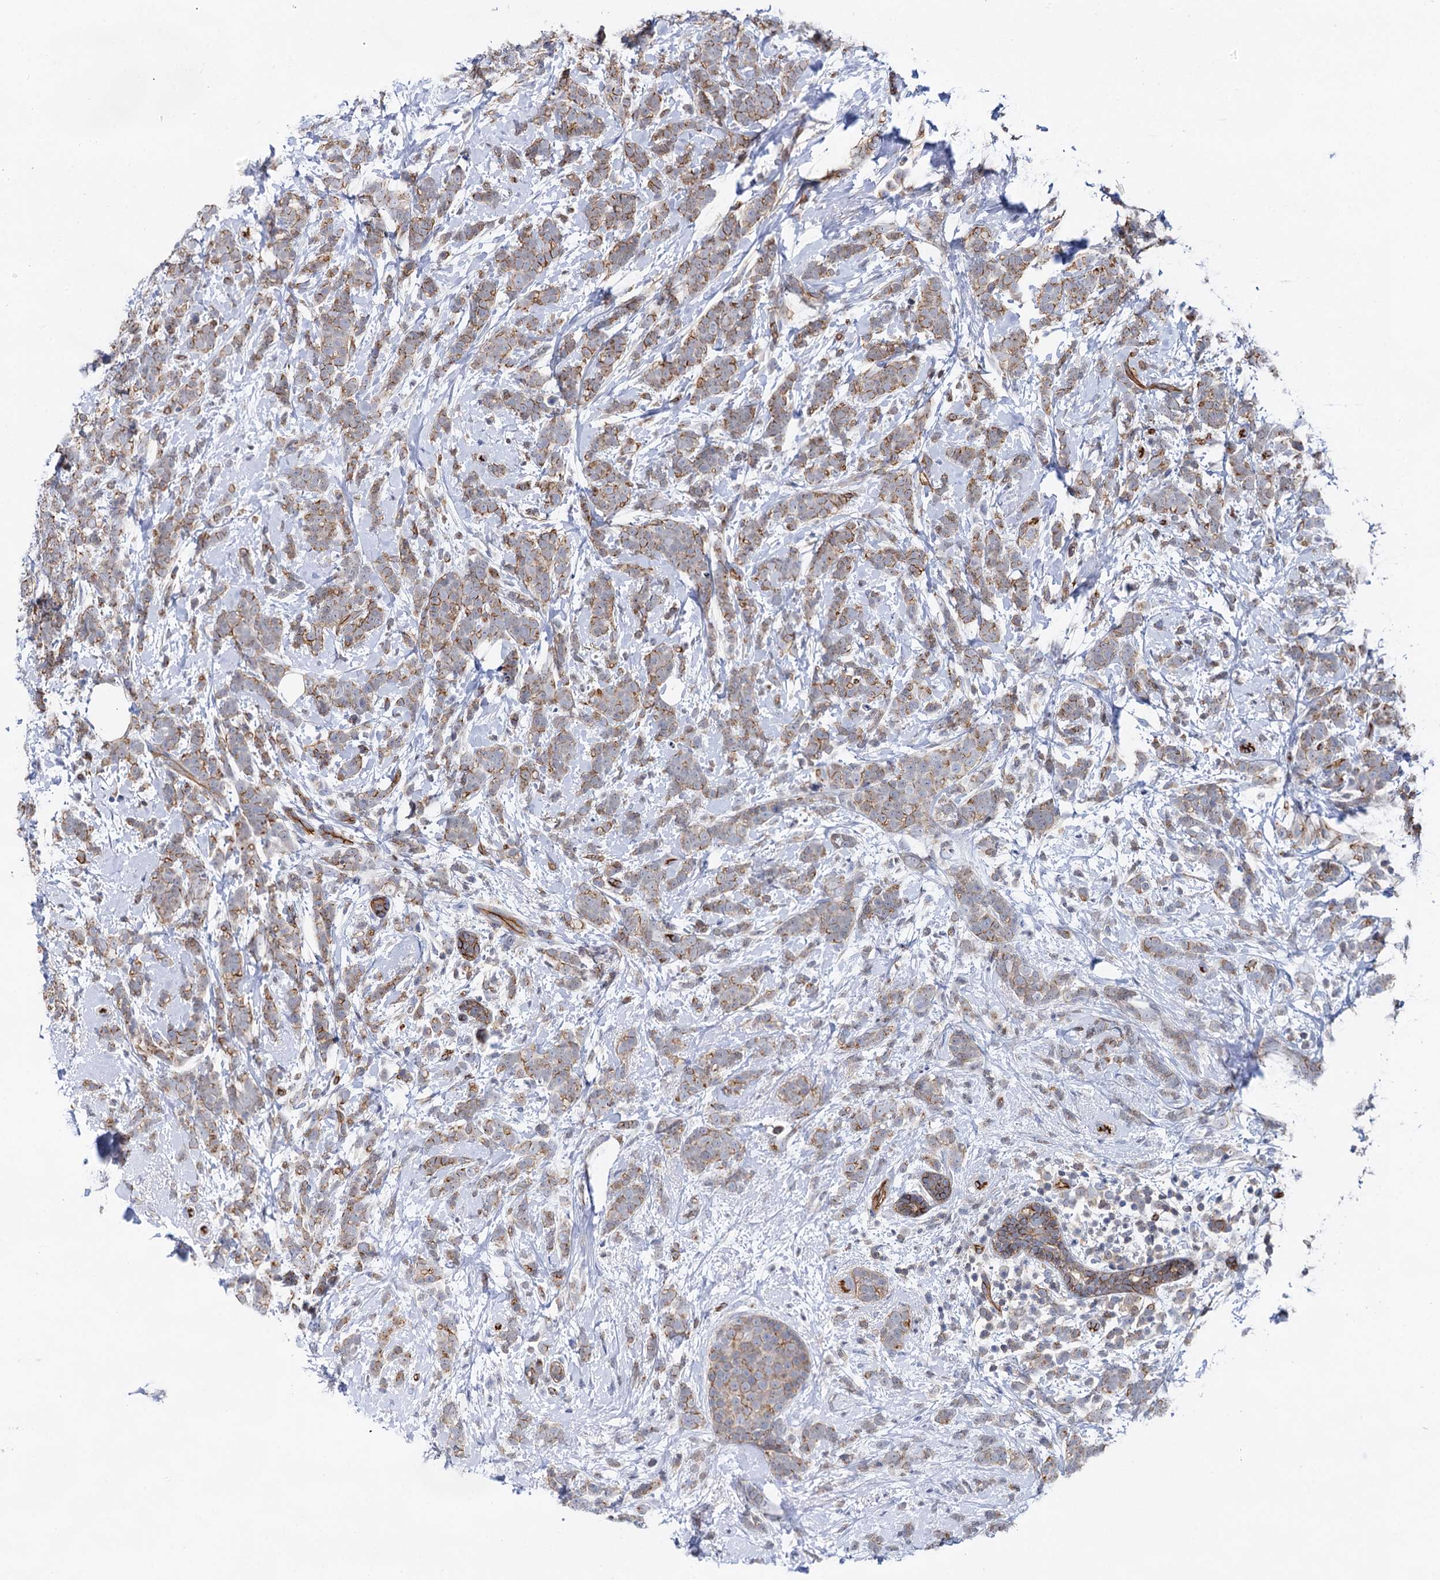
{"staining": {"intensity": "moderate", "quantity": "25%-75%", "location": "cytoplasmic/membranous"}, "tissue": "breast cancer", "cell_type": "Tumor cells", "image_type": "cancer", "snomed": [{"axis": "morphology", "description": "Lobular carcinoma"}, {"axis": "topography", "description": "Breast"}], "caption": "High-power microscopy captured an IHC photomicrograph of breast cancer (lobular carcinoma), revealing moderate cytoplasmic/membranous staining in about 25%-75% of tumor cells. (brown staining indicates protein expression, while blue staining denotes nuclei).", "gene": "ABLIM1", "patient": {"sex": "female", "age": 58}}